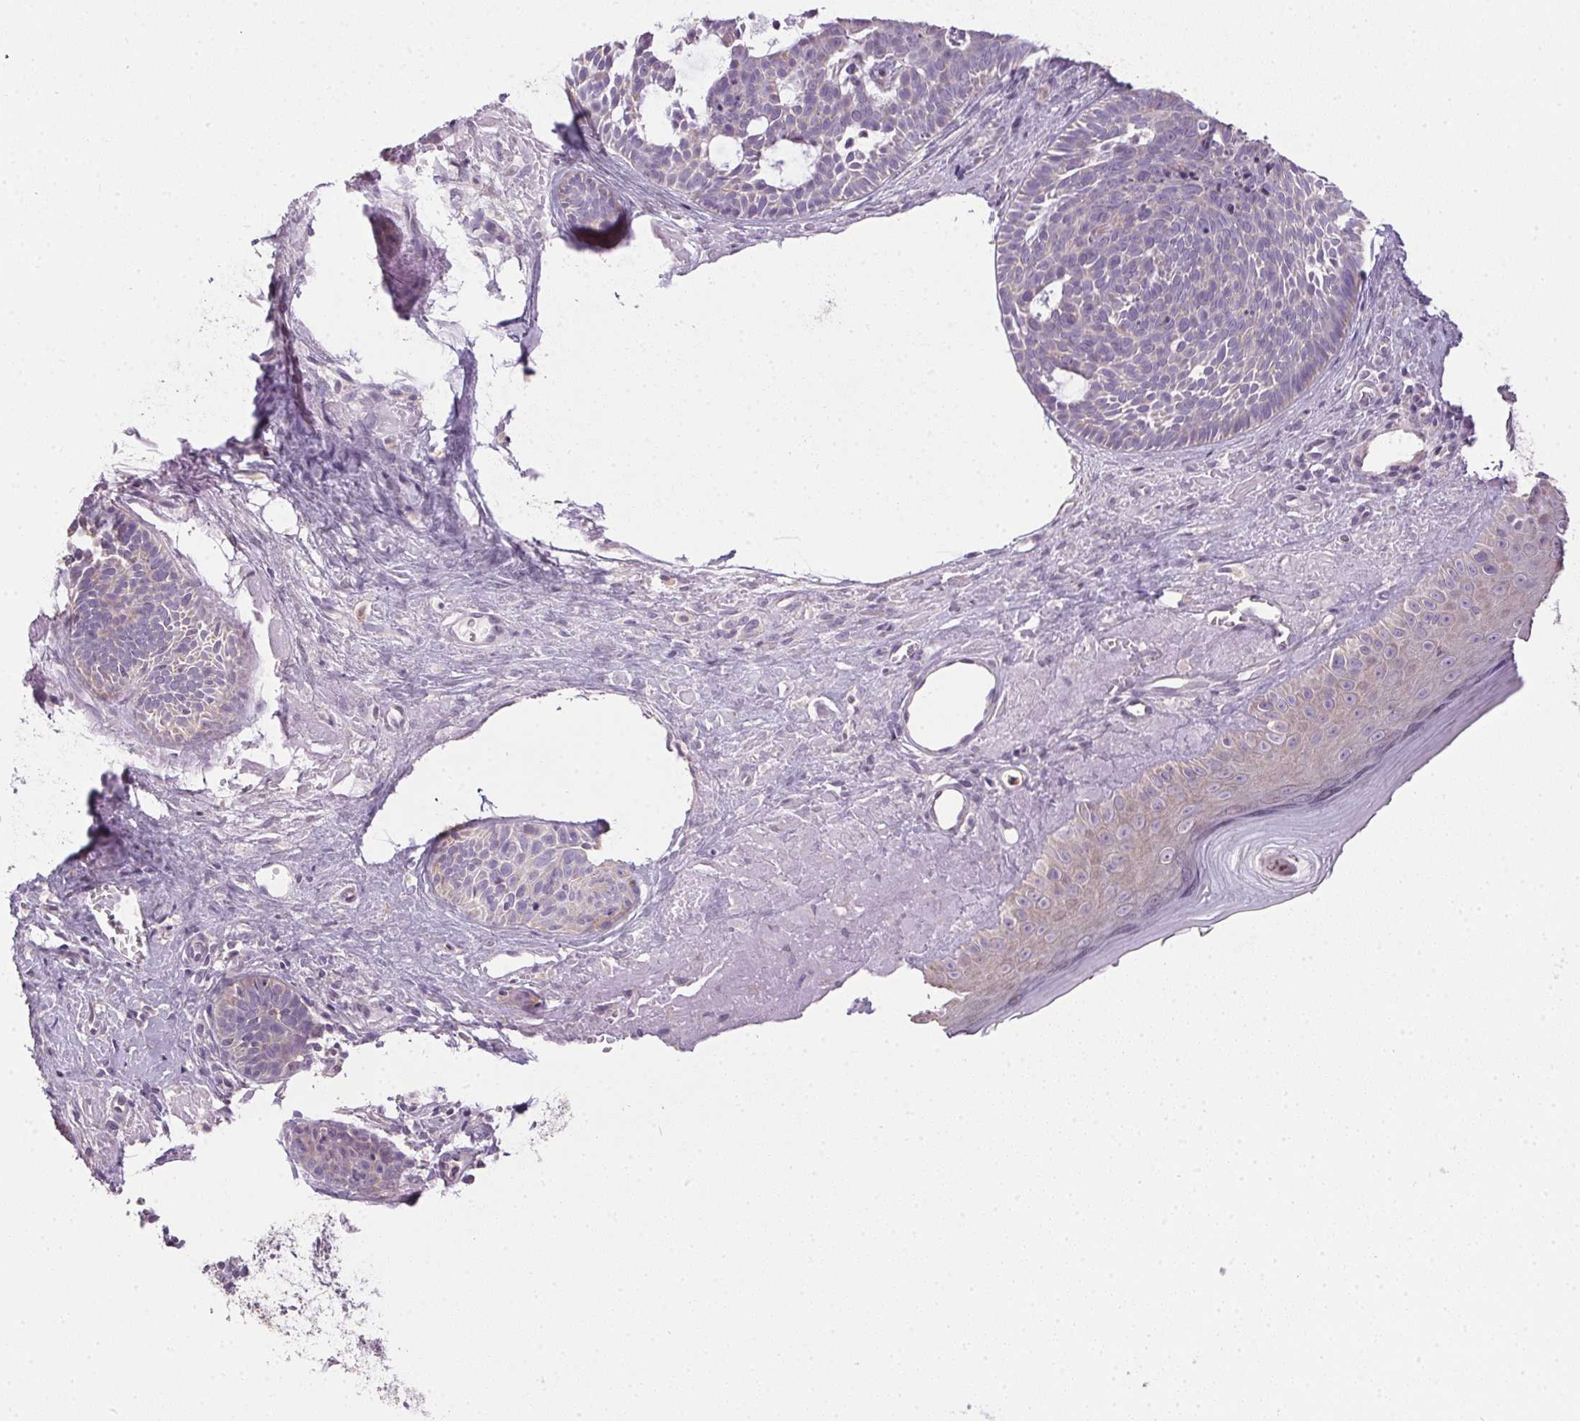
{"staining": {"intensity": "negative", "quantity": "none", "location": "none"}, "tissue": "skin cancer", "cell_type": "Tumor cells", "image_type": "cancer", "snomed": [{"axis": "morphology", "description": "Basal cell carcinoma"}, {"axis": "topography", "description": "Skin"}], "caption": "Human basal cell carcinoma (skin) stained for a protein using immunohistochemistry demonstrates no positivity in tumor cells.", "gene": "SPACA9", "patient": {"sex": "male", "age": 81}}